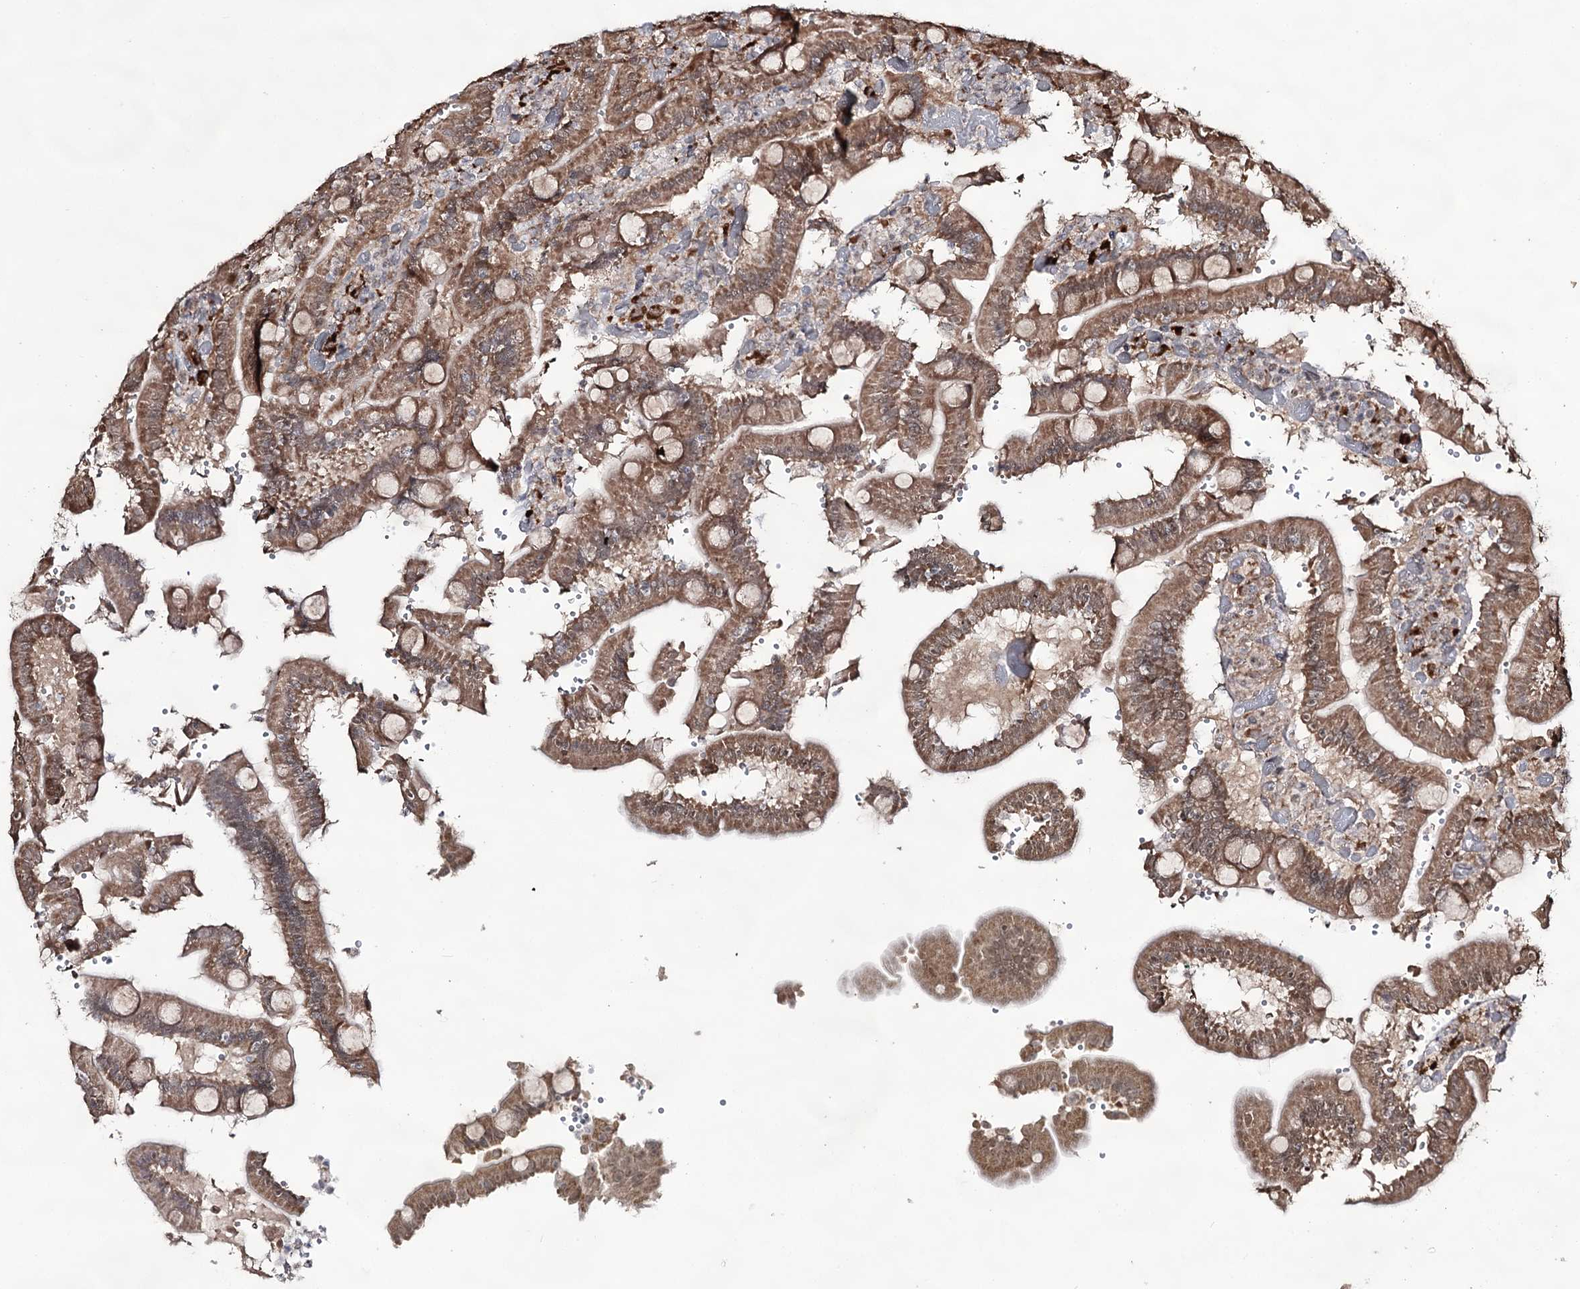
{"staining": {"intensity": "moderate", "quantity": ">75%", "location": "cytoplasmic/membranous,nuclear"}, "tissue": "duodenum", "cell_type": "Glandular cells", "image_type": "normal", "snomed": [{"axis": "morphology", "description": "Normal tissue, NOS"}, {"axis": "topography", "description": "Duodenum"}], "caption": "Immunohistochemical staining of unremarkable duodenum demonstrates medium levels of moderate cytoplasmic/membranous,nuclear expression in about >75% of glandular cells. The protein is shown in brown color, while the nuclei are stained blue.", "gene": "ACTR6", "patient": {"sex": "female", "age": 62}}